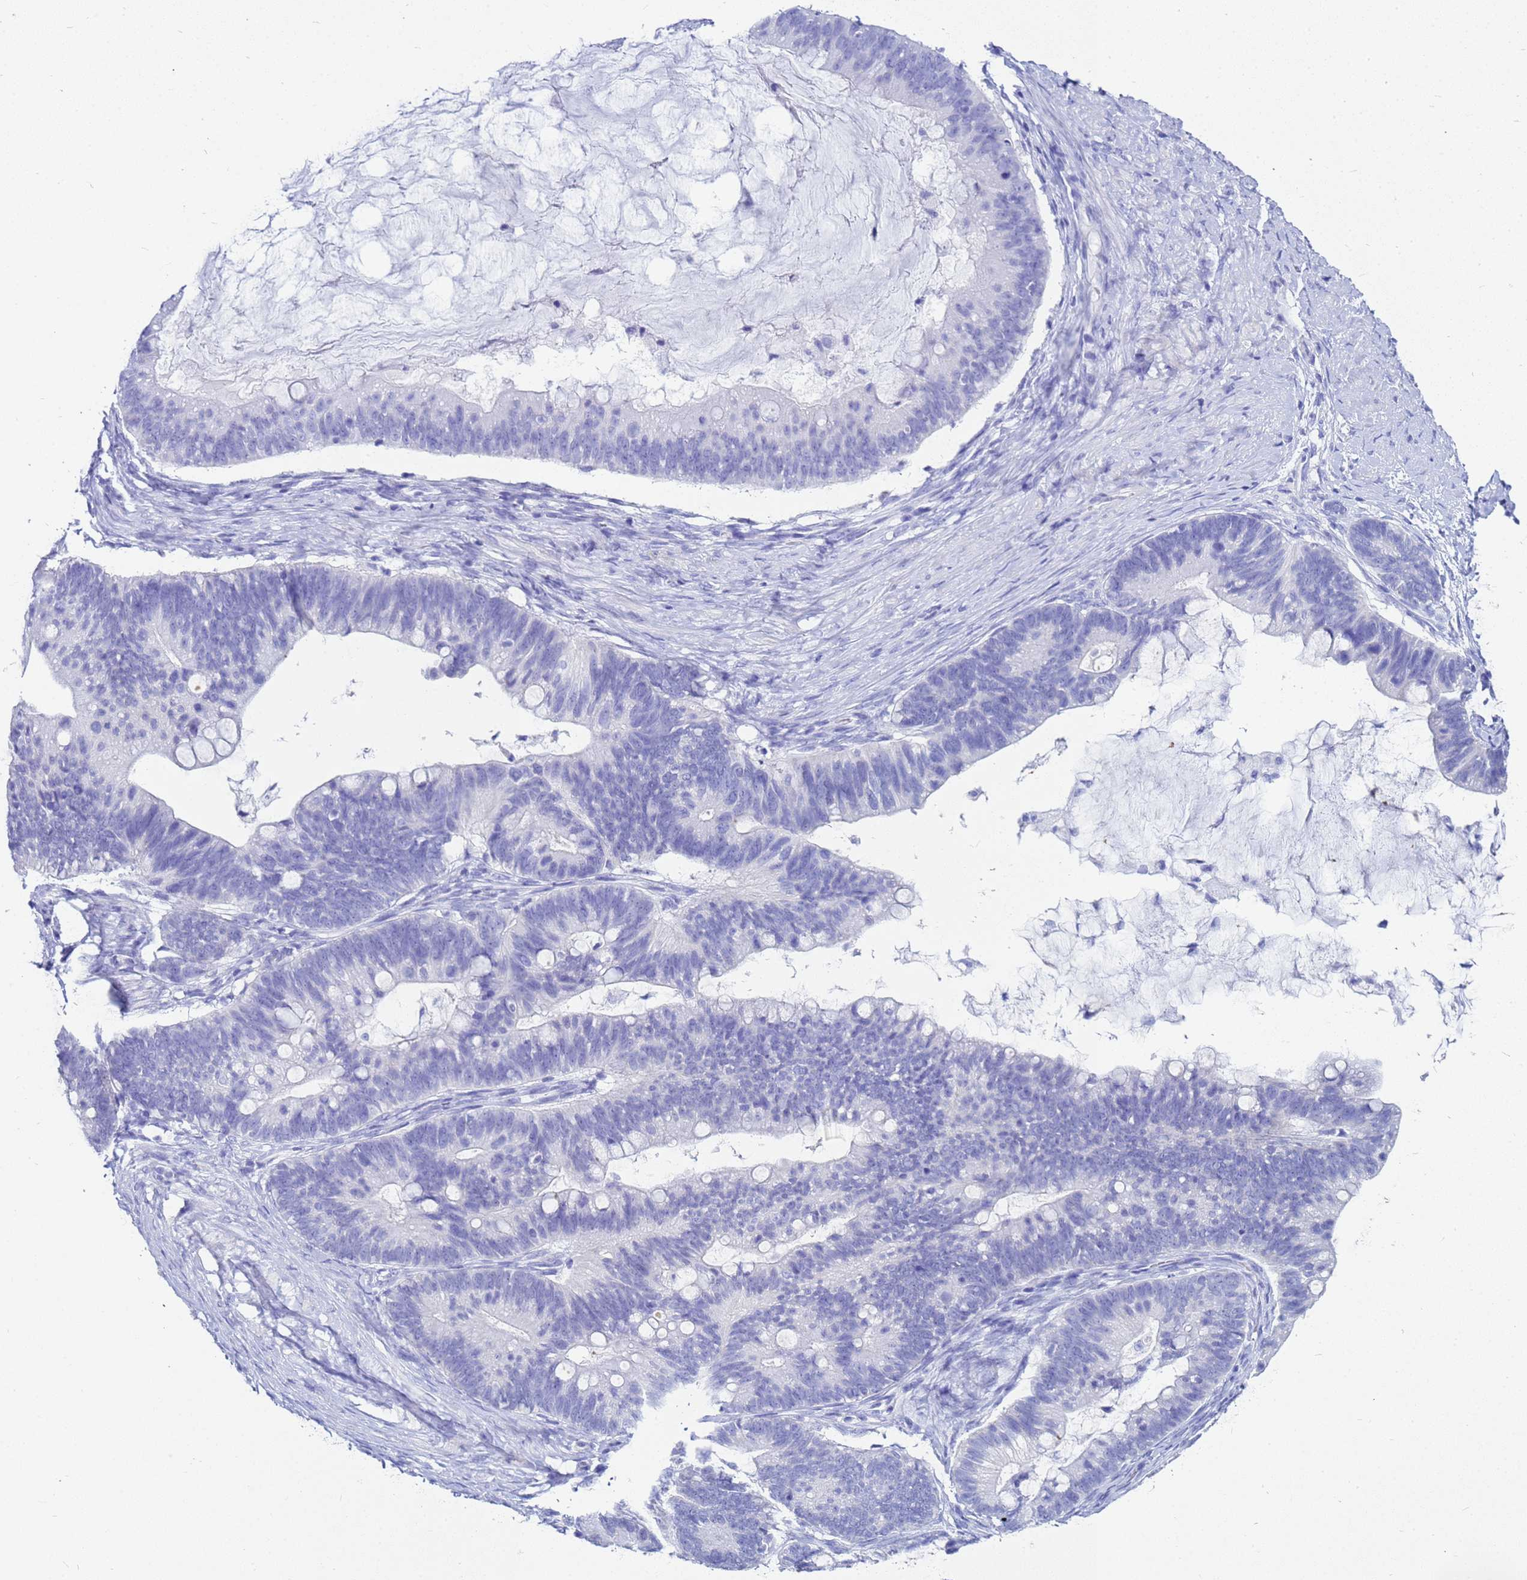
{"staining": {"intensity": "negative", "quantity": "none", "location": "none"}, "tissue": "ovarian cancer", "cell_type": "Tumor cells", "image_type": "cancer", "snomed": [{"axis": "morphology", "description": "Cystadenocarcinoma, mucinous, NOS"}, {"axis": "topography", "description": "Ovary"}], "caption": "Ovarian cancer (mucinous cystadenocarcinoma) stained for a protein using IHC shows no expression tumor cells.", "gene": "CKB", "patient": {"sex": "female", "age": 61}}